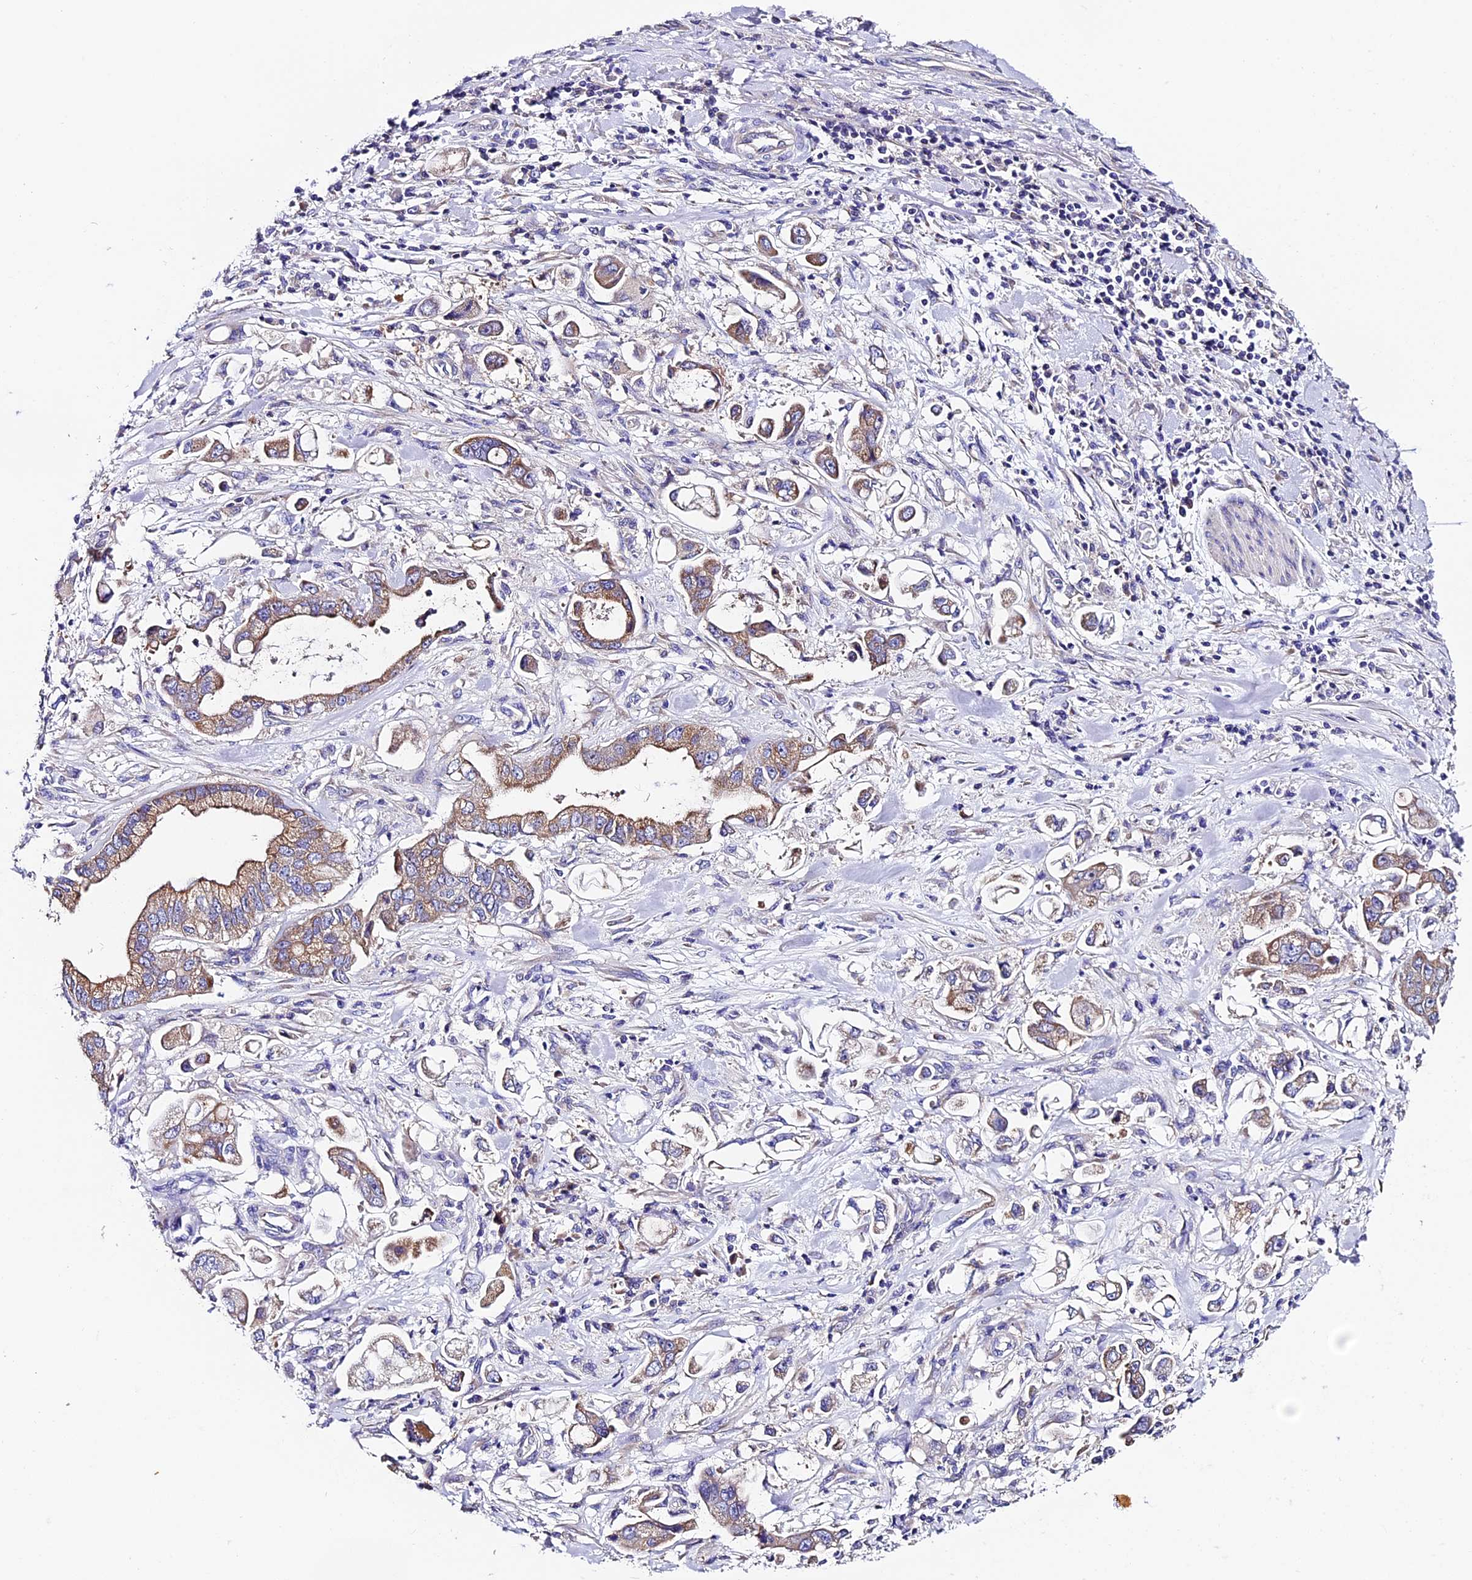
{"staining": {"intensity": "moderate", "quantity": "25%-75%", "location": "cytoplasmic/membranous"}, "tissue": "stomach cancer", "cell_type": "Tumor cells", "image_type": "cancer", "snomed": [{"axis": "morphology", "description": "Adenocarcinoma, NOS"}, {"axis": "topography", "description": "Stomach"}], "caption": "A brown stain shows moderate cytoplasmic/membranous expression of a protein in adenocarcinoma (stomach) tumor cells. The staining is performed using DAB brown chromogen to label protein expression. The nuclei are counter-stained blue using hematoxylin.", "gene": "COMTD1", "patient": {"sex": "male", "age": 62}}